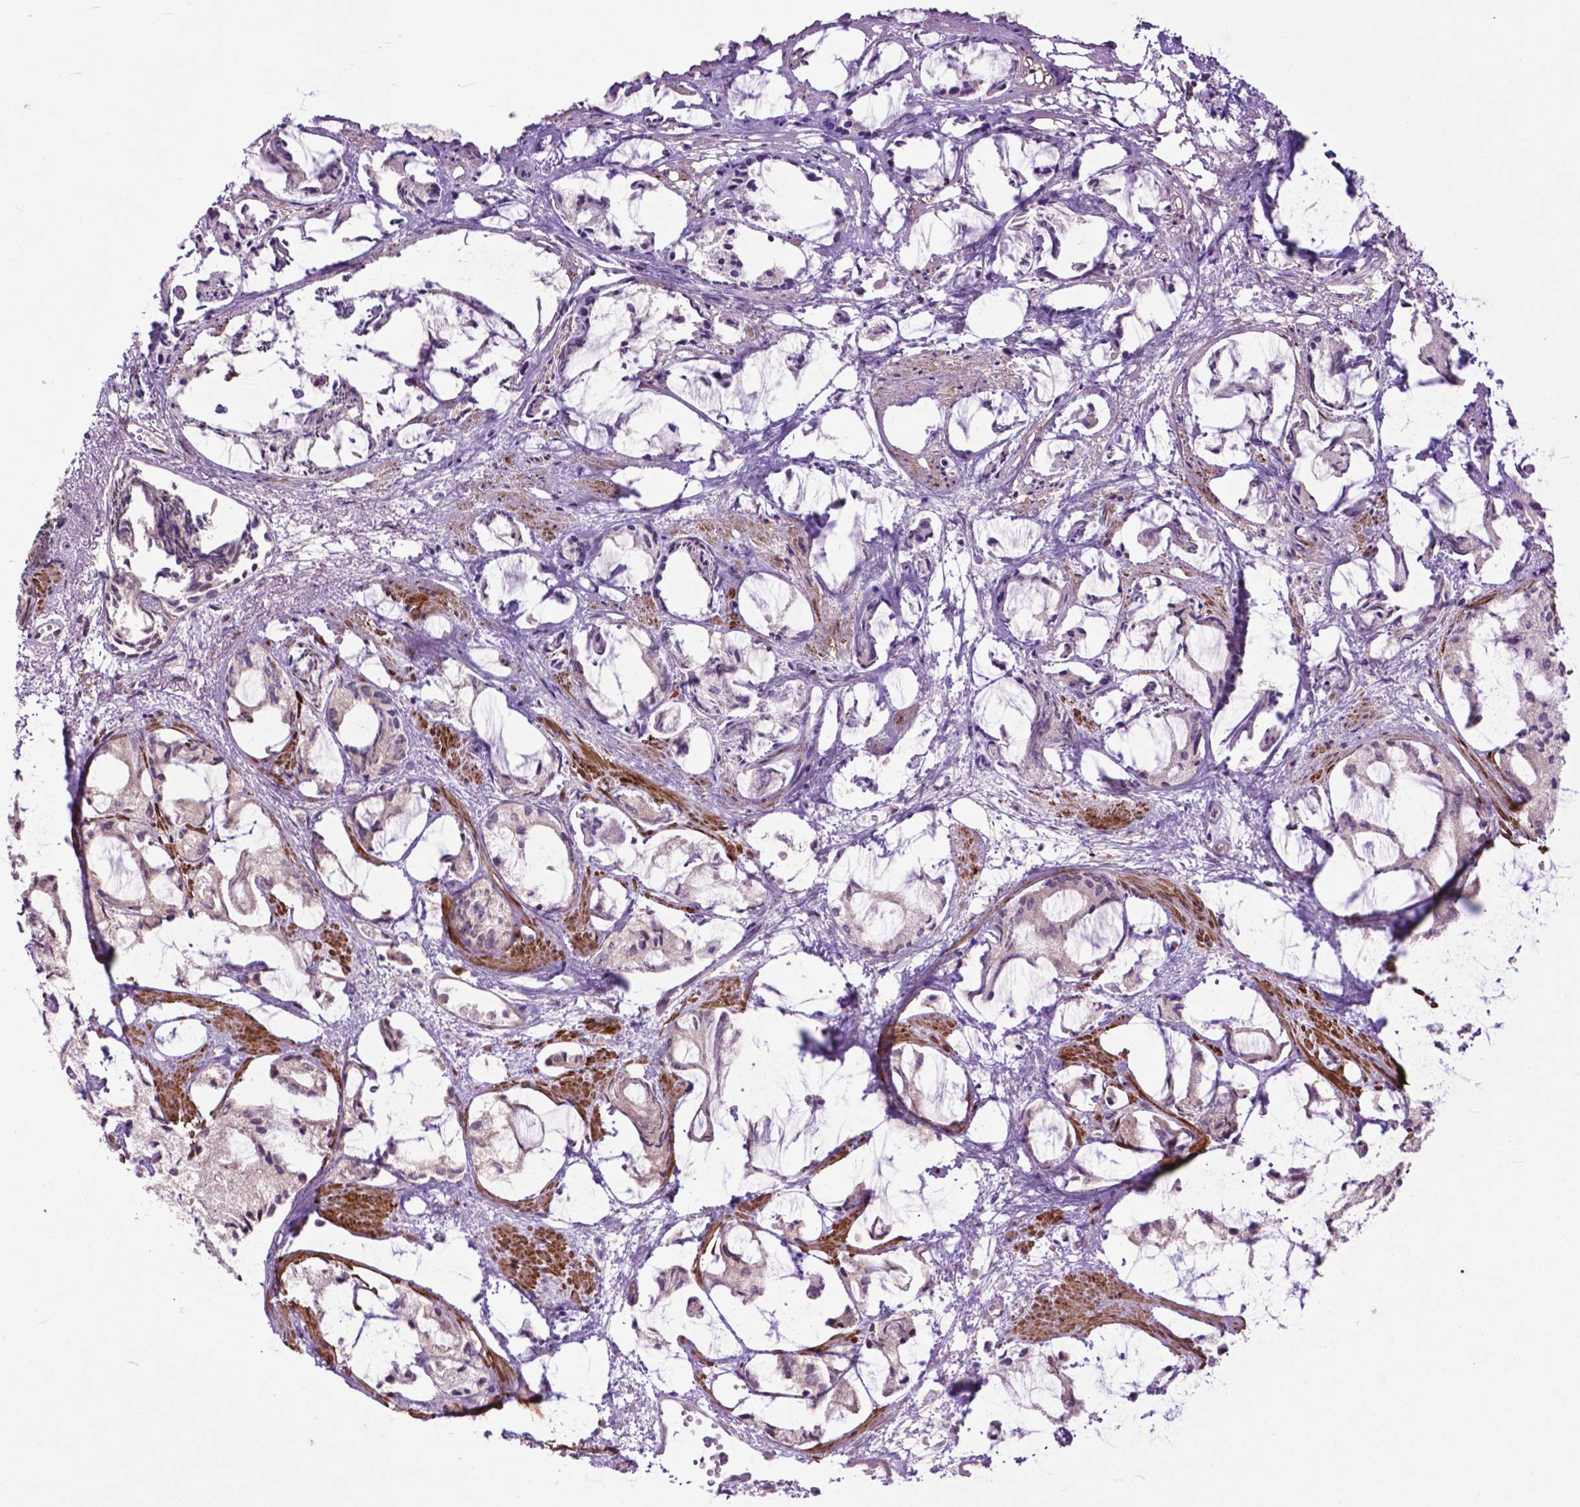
{"staining": {"intensity": "negative", "quantity": "none", "location": "none"}, "tissue": "prostate cancer", "cell_type": "Tumor cells", "image_type": "cancer", "snomed": [{"axis": "morphology", "description": "Adenocarcinoma, High grade"}, {"axis": "topography", "description": "Prostate"}], "caption": "The micrograph reveals no significant staining in tumor cells of prostate cancer.", "gene": "OTUB1", "patient": {"sex": "male", "age": 85}}